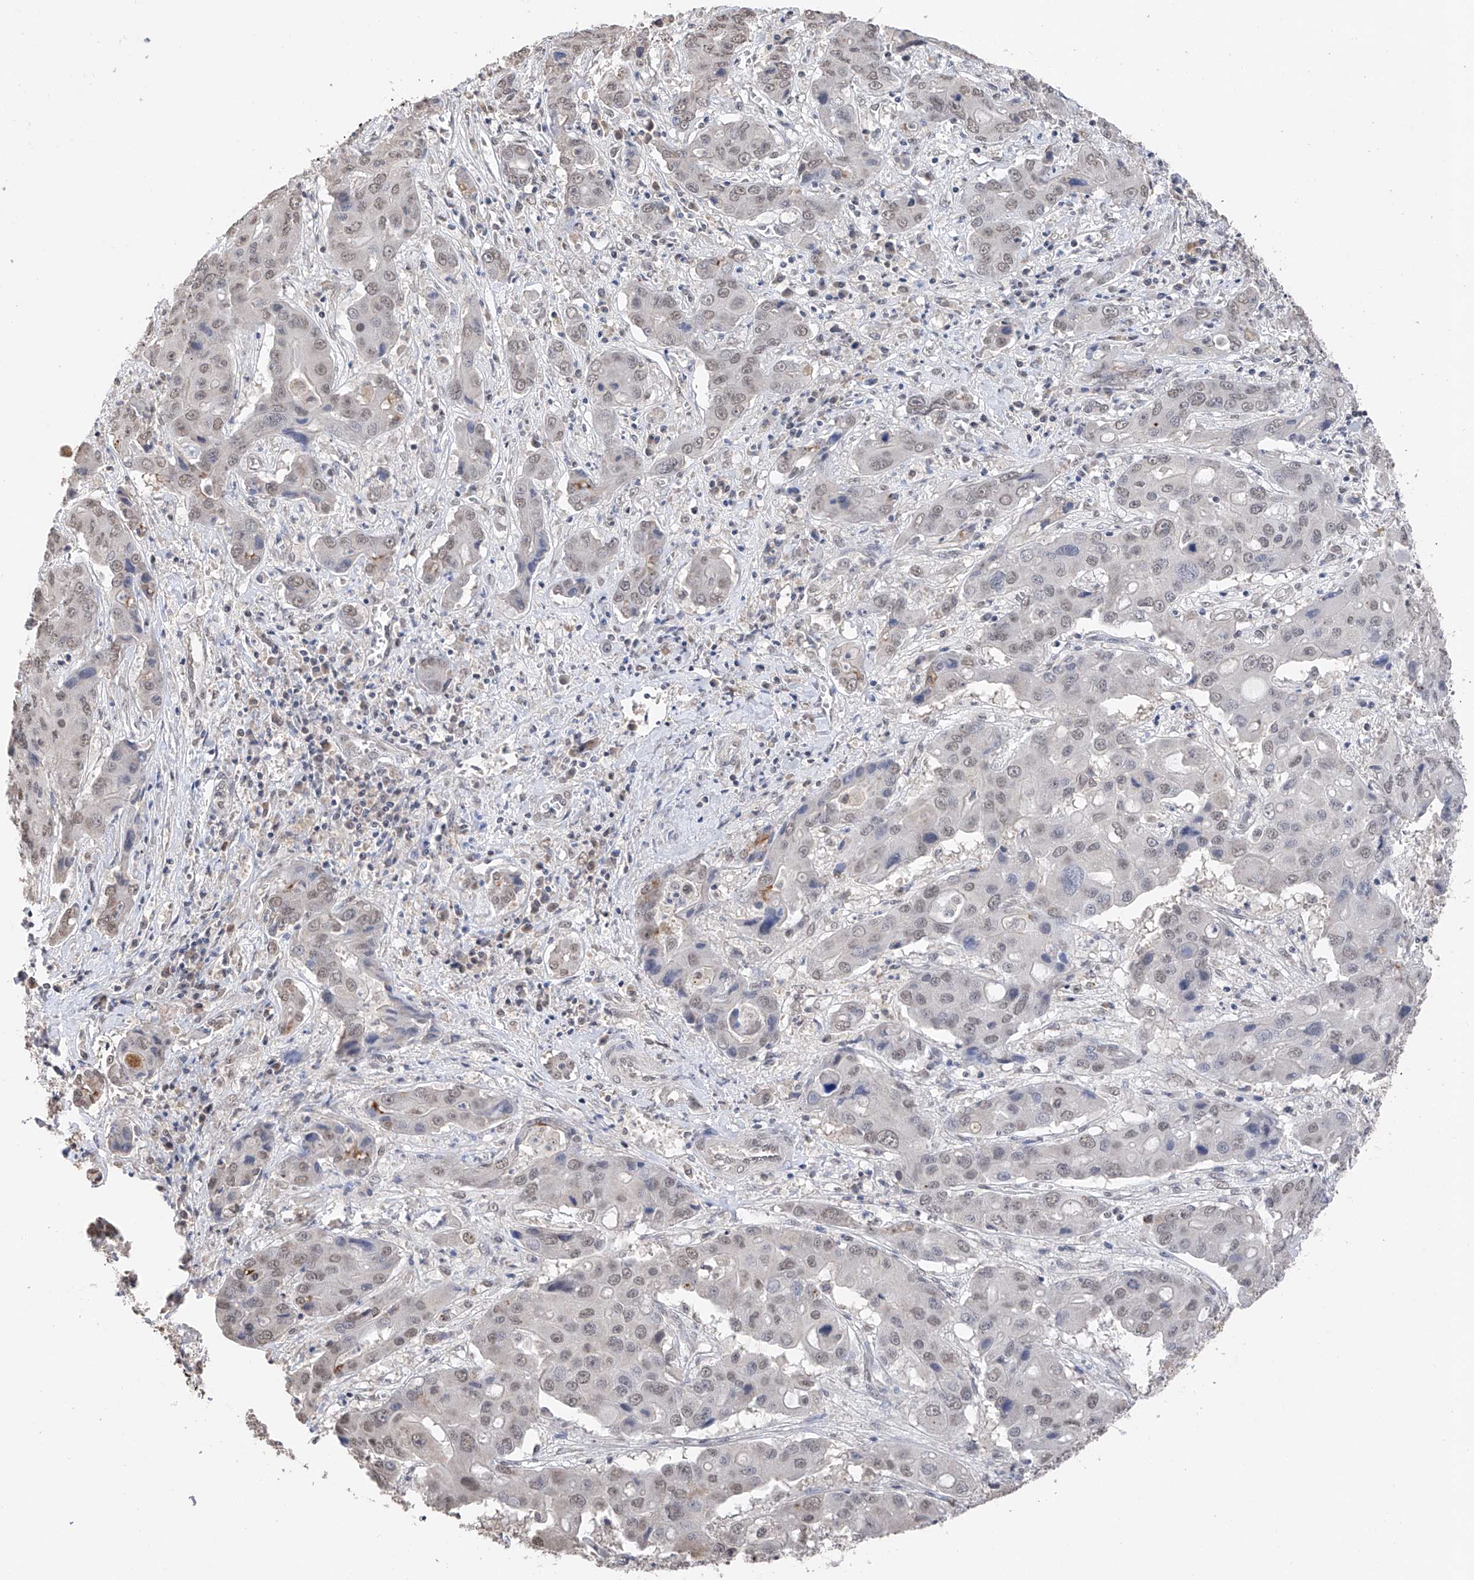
{"staining": {"intensity": "negative", "quantity": "none", "location": "none"}, "tissue": "liver cancer", "cell_type": "Tumor cells", "image_type": "cancer", "snomed": [{"axis": "morphology", "description": "Cholangiocarcinoma"}, {"axis": "topography", "description": "Liver"}], "caption": "The IHC image has no significant positivity in tumor cells of liver cancer (cholangiocarcinoma) tissue.", "gene": "DMAP1", "patient": {"sex": "male", "age": 67}}